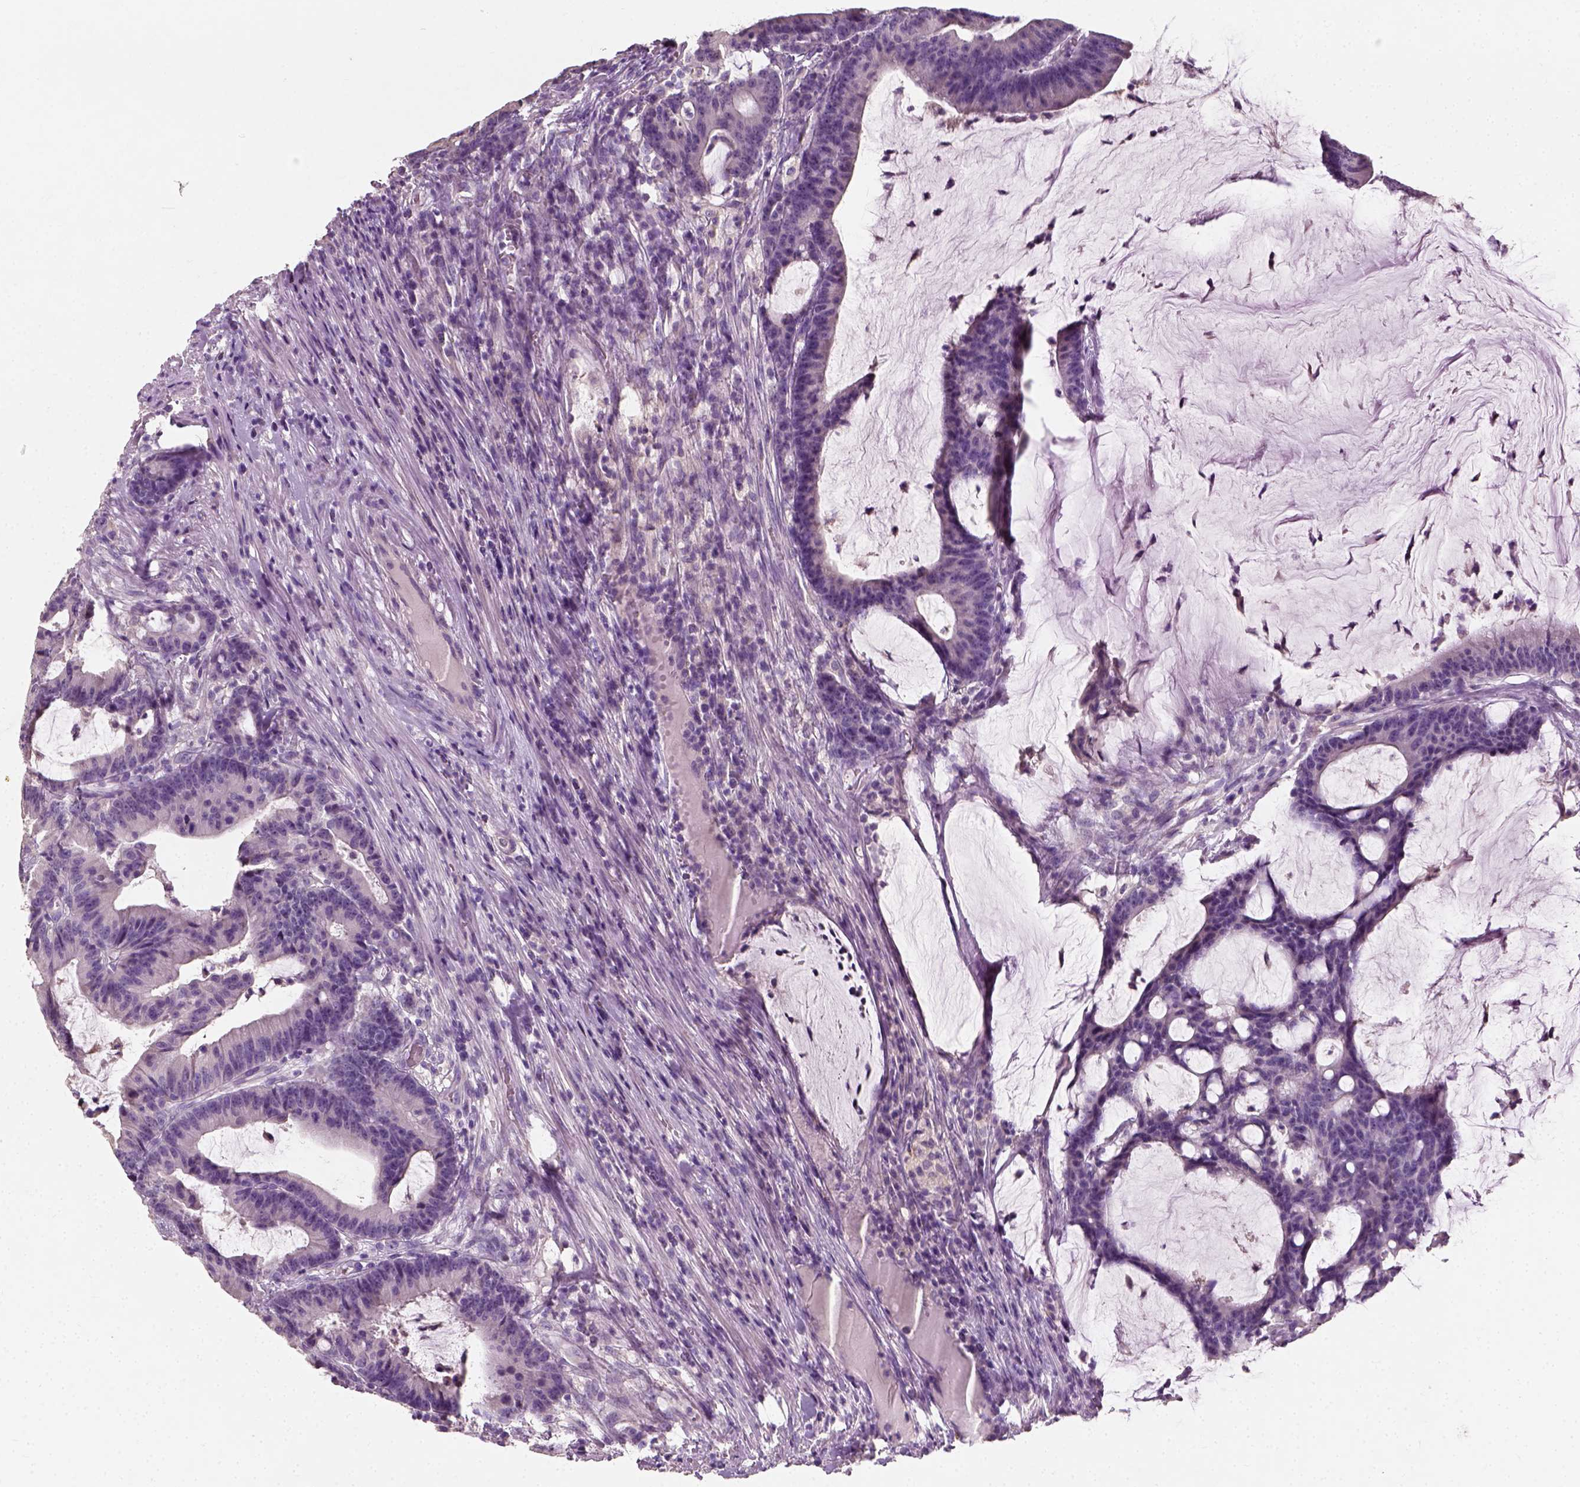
{"staining": {"intensity": "negative", "quantity": "none", "location": "none"}, "tissue": "colorectal cancer", "cell_type": "Tumor cells", "image_type": "cancer", "snomed": [{"axis": "morphology", "description": "Adenocarcinoma, NOS"}, {"axis": "topography", "description": "Colon"}], "caption": "A high-resolution histopathology image shows immunohistochemistry staining of adenocarcinoma (colorectal), which reveals no significant staining in tumor cells. (DAB immunohistochemistry (IHC) with hematoxylin counter stain).", "gene": "DHCR24", "patient": {"sex": "female", "age": 78}}